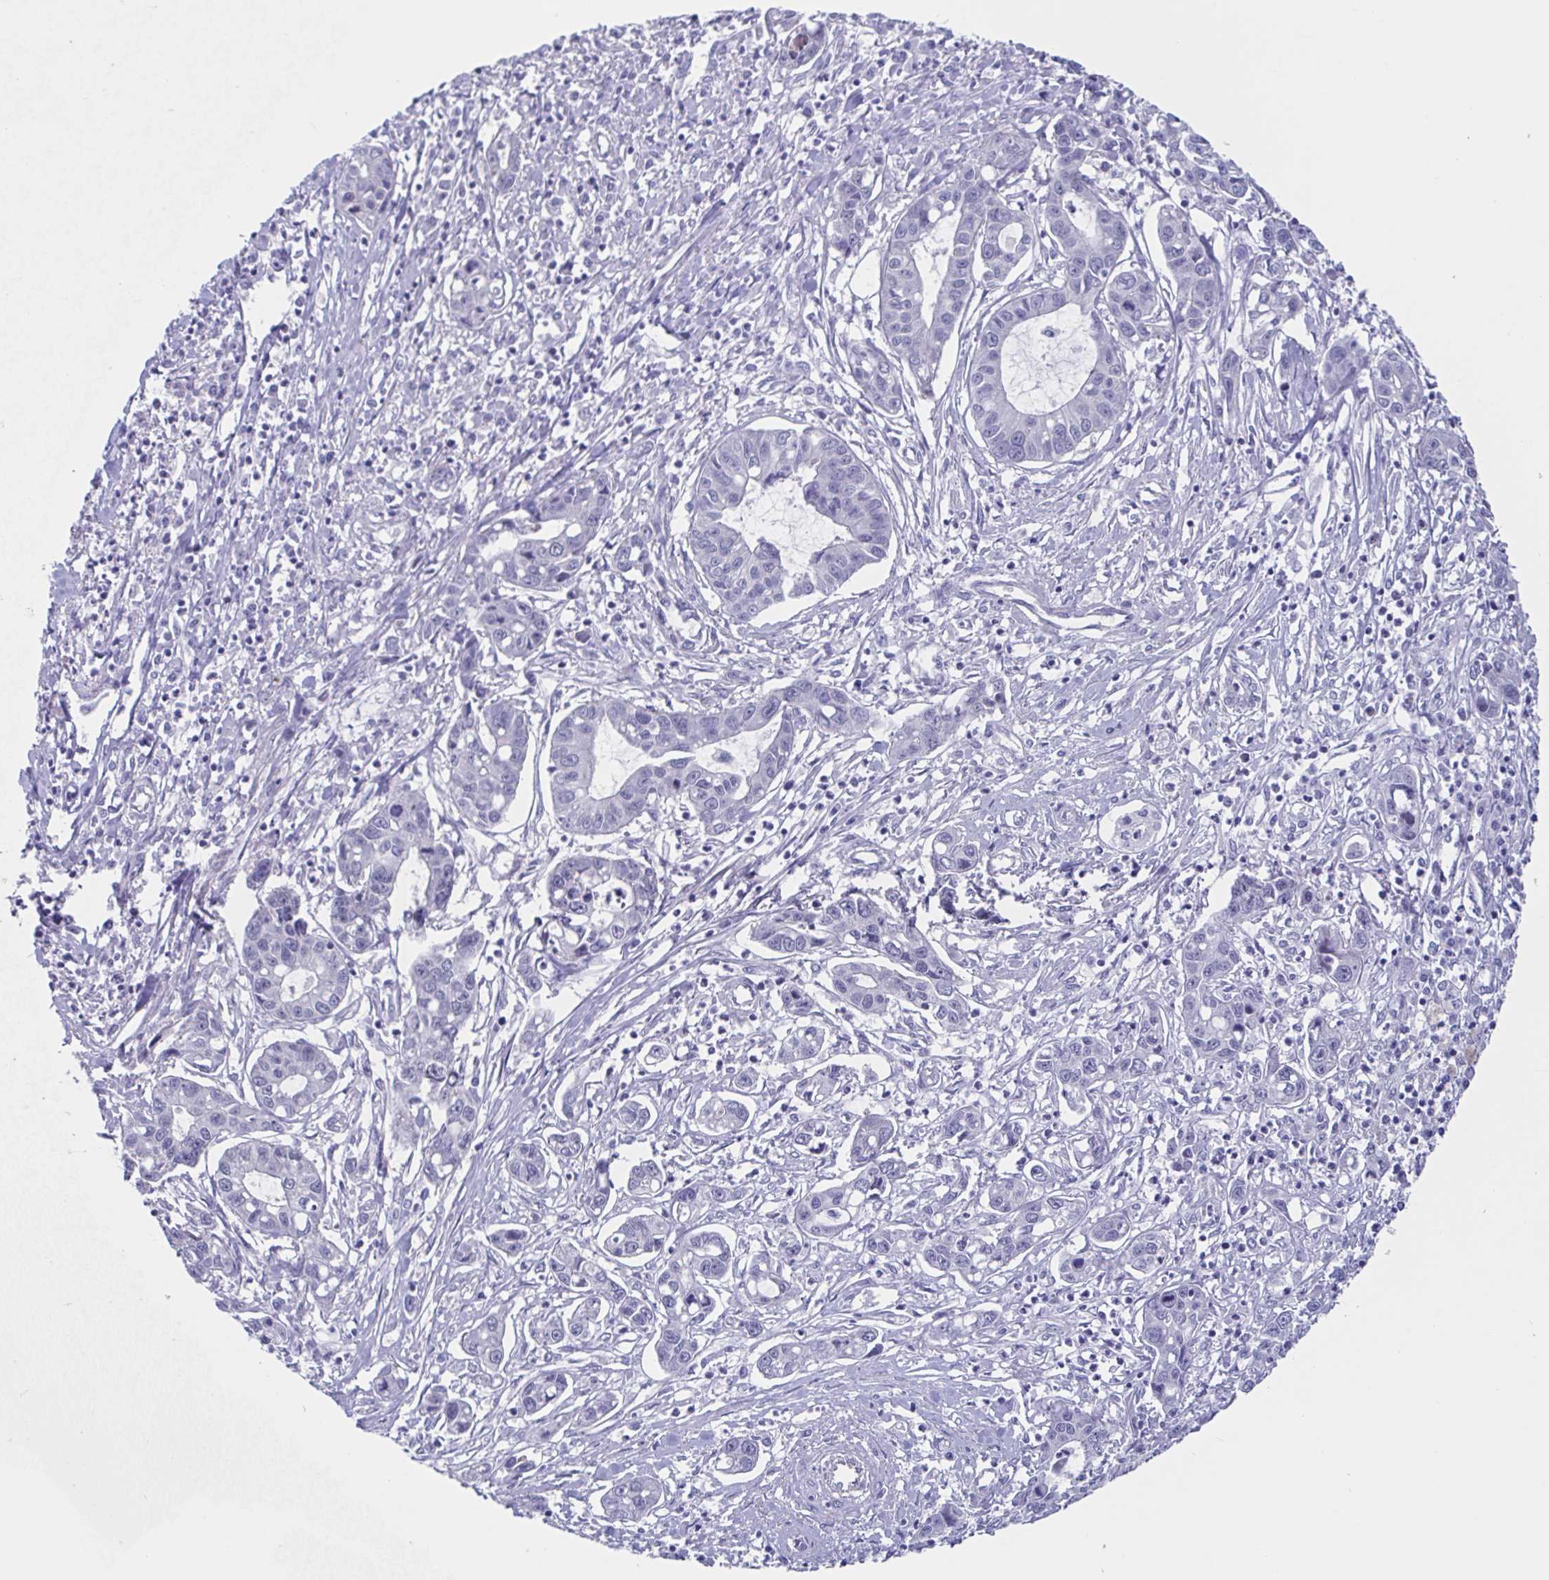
{"staining": {"intensity": "negative", "quantity": "none", "location": "none"}, "tissue": "liver cancer", "cell_type": "Tumor cells", "image_type": "cancer", "snomed": [{"axis": "morphology", "description": "Cholangiocarcinoma"}, {"axis": "topography", "description": "Liver"}], "caption": "Immunohistochemistry of liver cancer (cholangiocarcinoma) exhibits no staining in tumor cells.", "gene": "TEX12", "patient": {"sex": "male", "age": 58}}